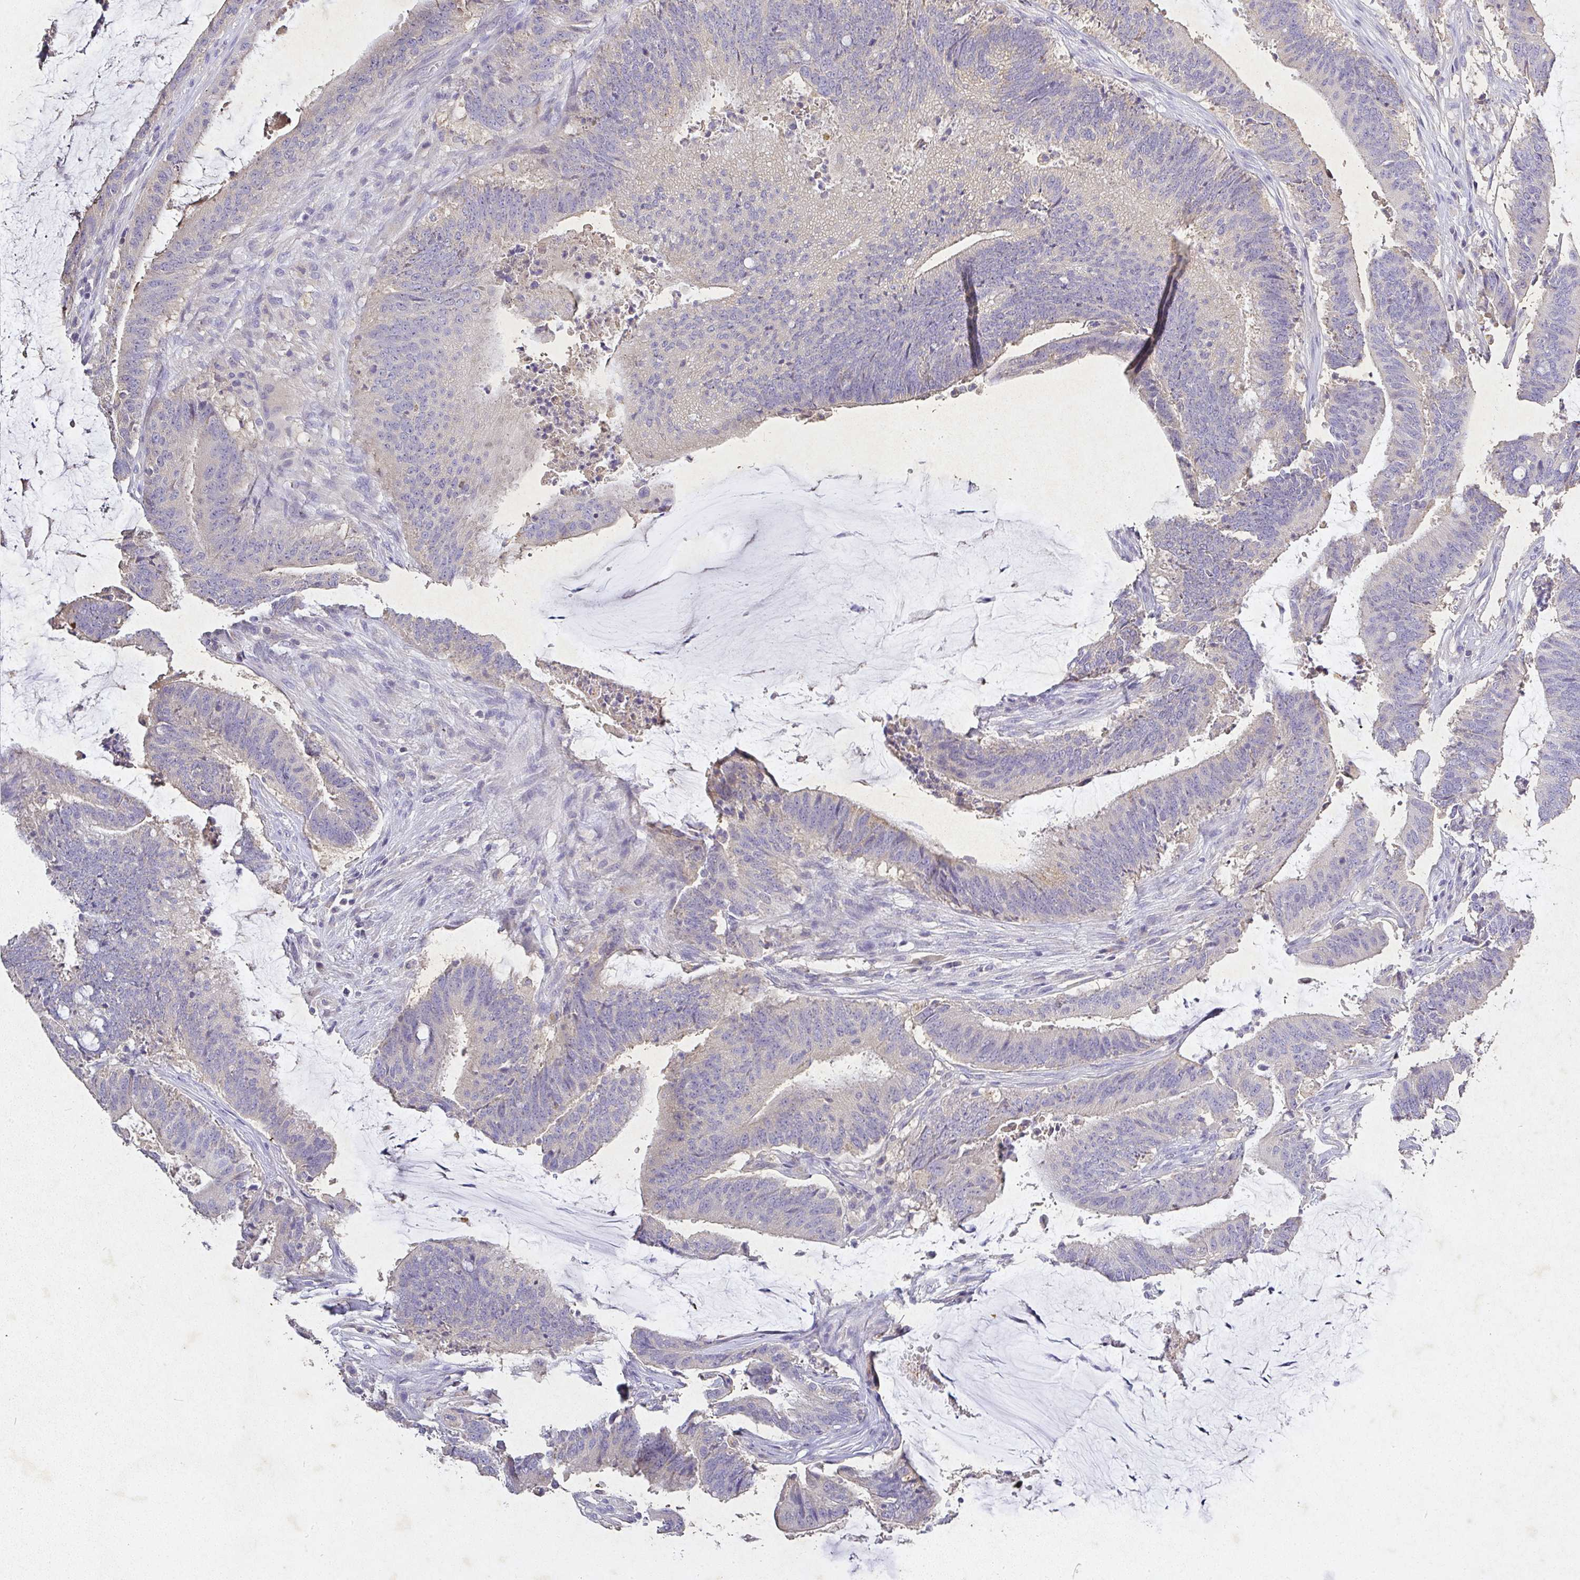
{"staining": {"intensity": "negative", "quantity": "none", "location": "none"}, "tissue": "colorectal cancer", "cell_type": "Tumor cells", "image_type": "cancer", "snomed": [{"axis": "morphology", "description": "Adenocarcinoma, NOS"}, {"axis": "topography", "description": "Colon"}], "caption": "A high-resolution micrograph shows immunohistochemistry (IHC) staining of colorectal adenocarcinoma, which displays no significant staining in tumor cells.", "gene": "RPS2", "patient": {"sex": "female", "age": 43}}